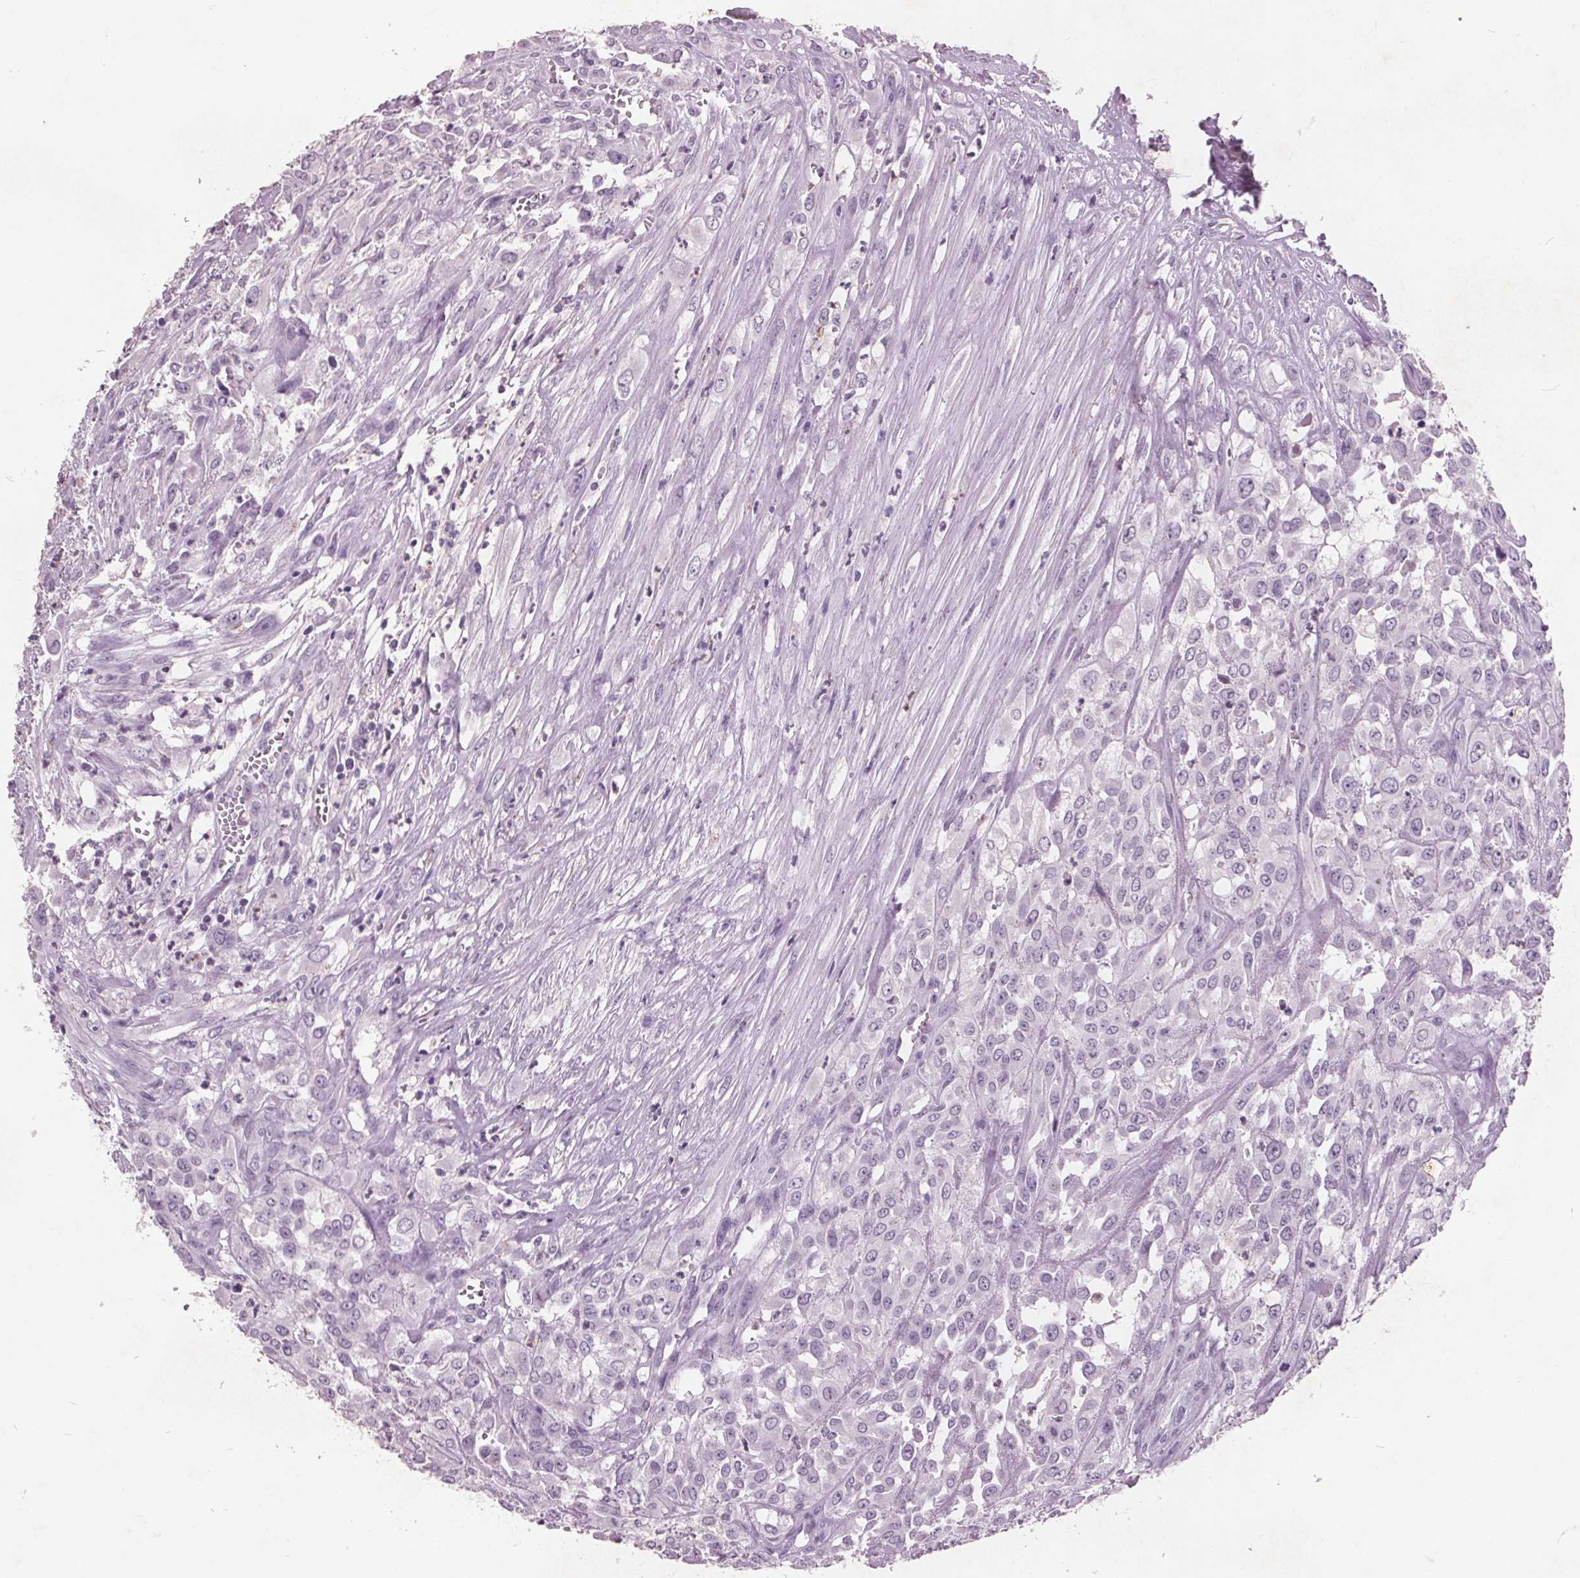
{"staining": {"intensity": "negative", "quantity": "none", "location": "none"}, "tissue": "urothelial cancer", "cell_type": "Tumor cells", "image_type": "cancer", "snomed": [{"axis": "morphology", "description": "Urothelial carcinoma, High grade"}, {"axis": "topography", "description": "Urinary bladder"}], "caption": "Immunohistochemical staining of high-grade urothelial carcinoma exhibits no significant staining in tumor cells.", "gene": "PTPN14", "patient": {"sex": "male", "age": 67}}